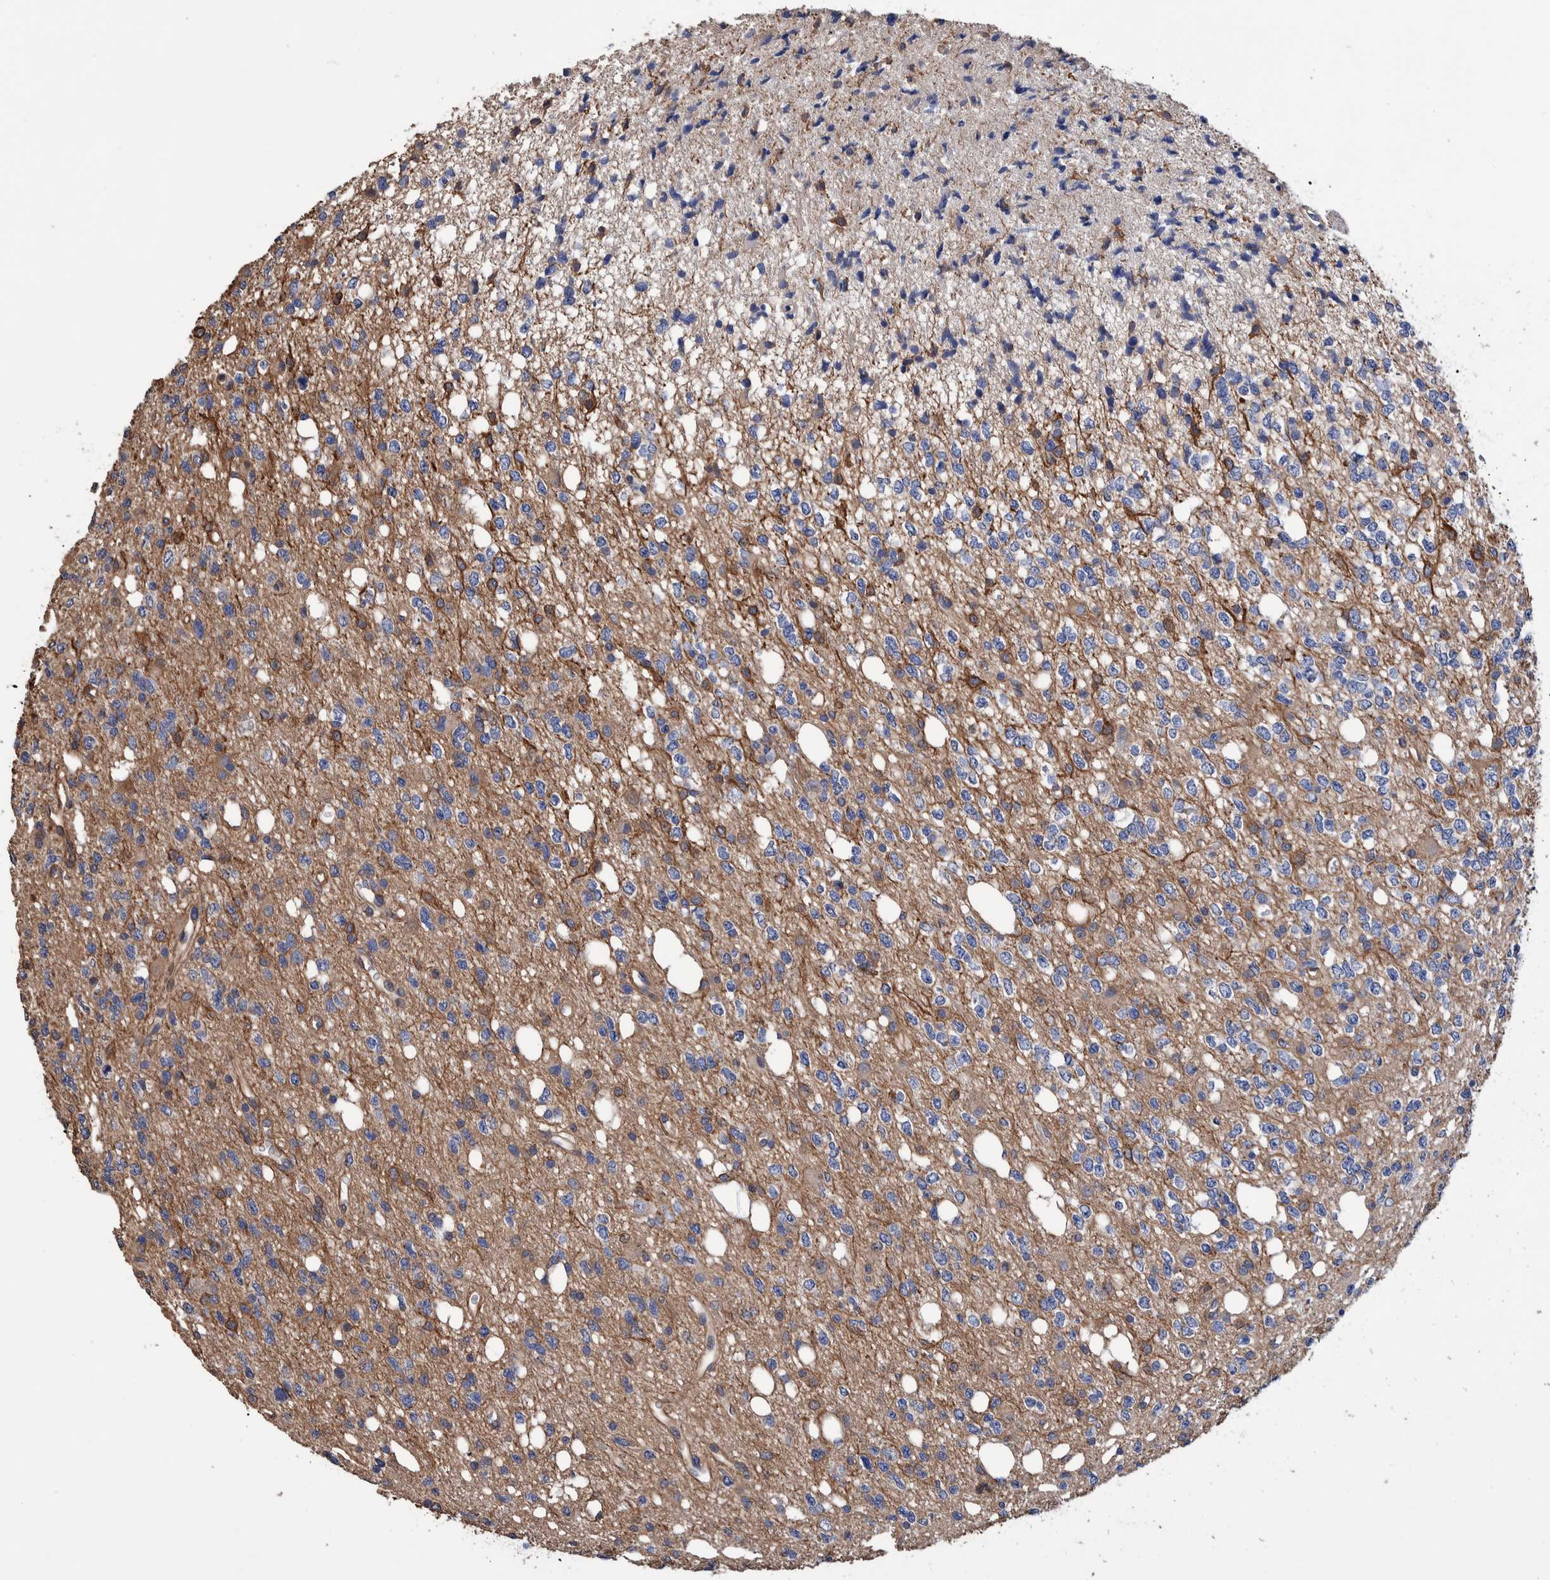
{"staining": {"intensity": "negative", "quantity": "none", "location": "none"}, "tissue": "glioma", "cell_type": "Tumor cells", "image_type": "cancer", "snomed": [{"axis": "morphology", "description": "Glioma, malignant, High grade"}, {"axis": "topography", "description": "Brain"}], "caption": "The IHC micrograph has no significant expression in tumor cells of glioma tissue.", "gene": "SLC45A4", "patient": {"sex": "female", "age": 62}}